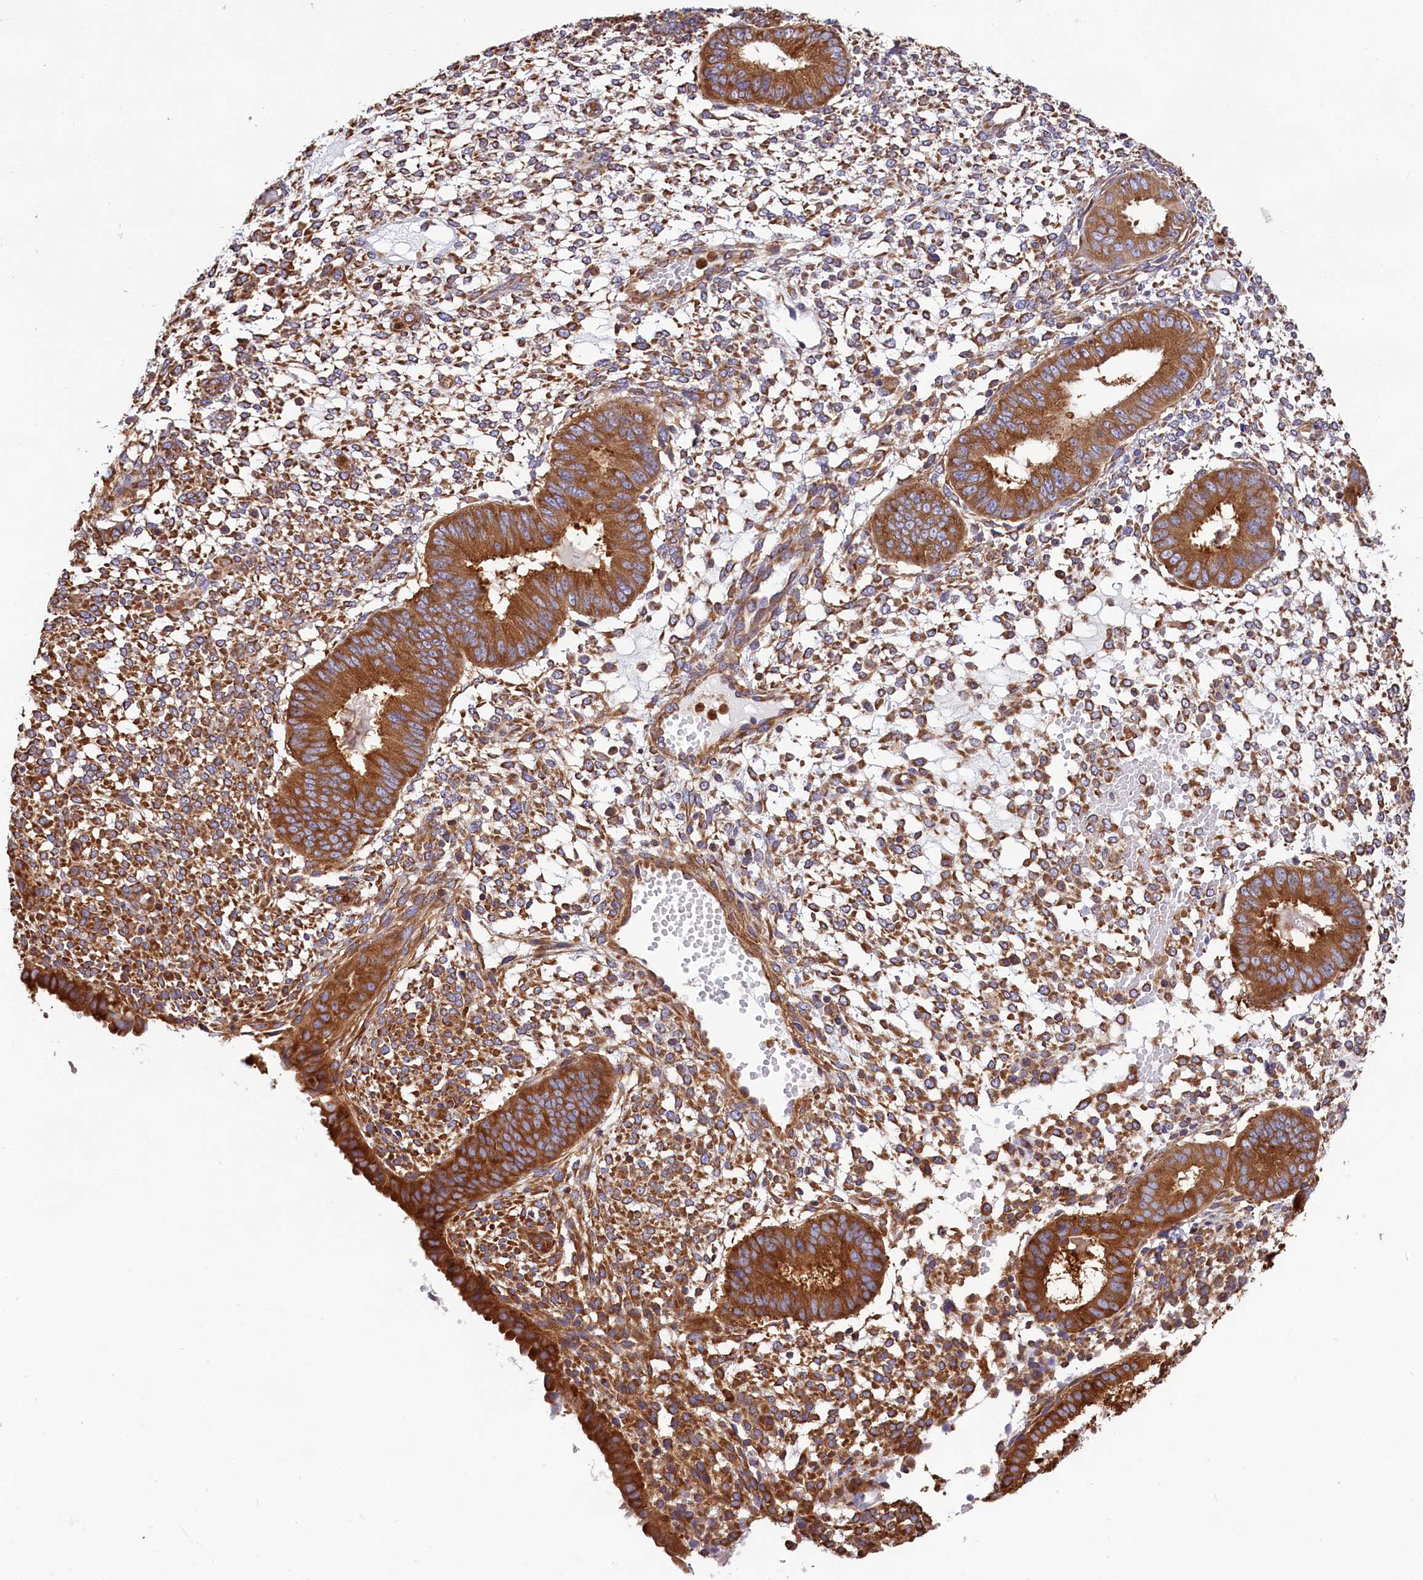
{"staining": {"intensity": "strong", "quantity": "25%-75%", "location": "cytoplasmic/membranous"}, "tissue": "endometrium", "cell_type": "Cells in endometrial stroma", "image_type": "normal", "snomed": [{"axis": "morphology", "description": "Normal tissue, NOS"}, {"axis": "topography", "description": "Endometrium"}], "caption": "An image showing strong cytoplasmic/membranous positivity in approximately 25%-75% of cells in endometrial stroma in normal endometrium, as visualized by brown immunohistochemical staining.", "gene": "GYS1", "patient": {"sex": "female", "age": 49}}